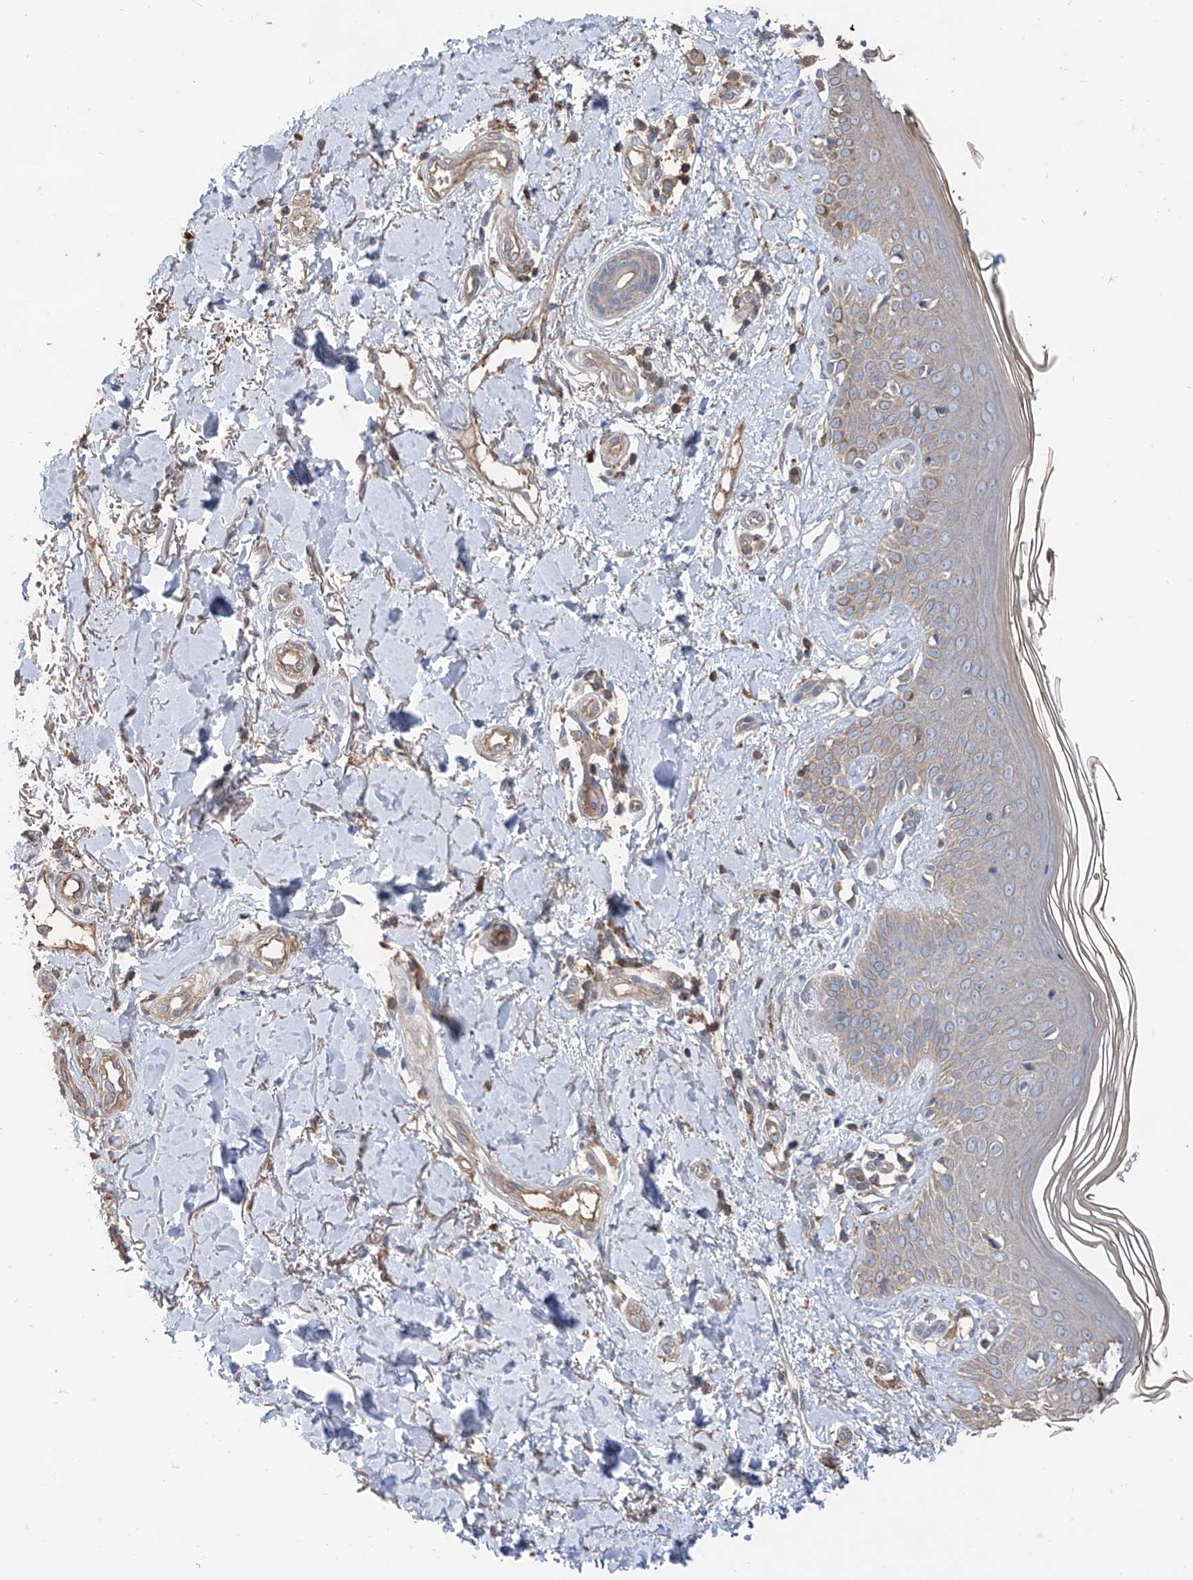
{"staining": {"intensity": "weak", "quantity": ">75%", "location": "cytoplasmic/membranous"}, "tissue": "skin", "cell_type": "Fibroblasts", "image_type": "normal", "snomed": [{"axis": "morphology", "description": "Normal tissue, NOS"}, {"axis": "topography", "description": "Skin"}], "caption": "DAB immunohistochemical staining of benign skin exhibits weak cytoplasmic/membranous protein positivity in approximately >75% of fibroblasts.", "gene": "EDN1", "patient": {"sex": "female", "age": 64}}